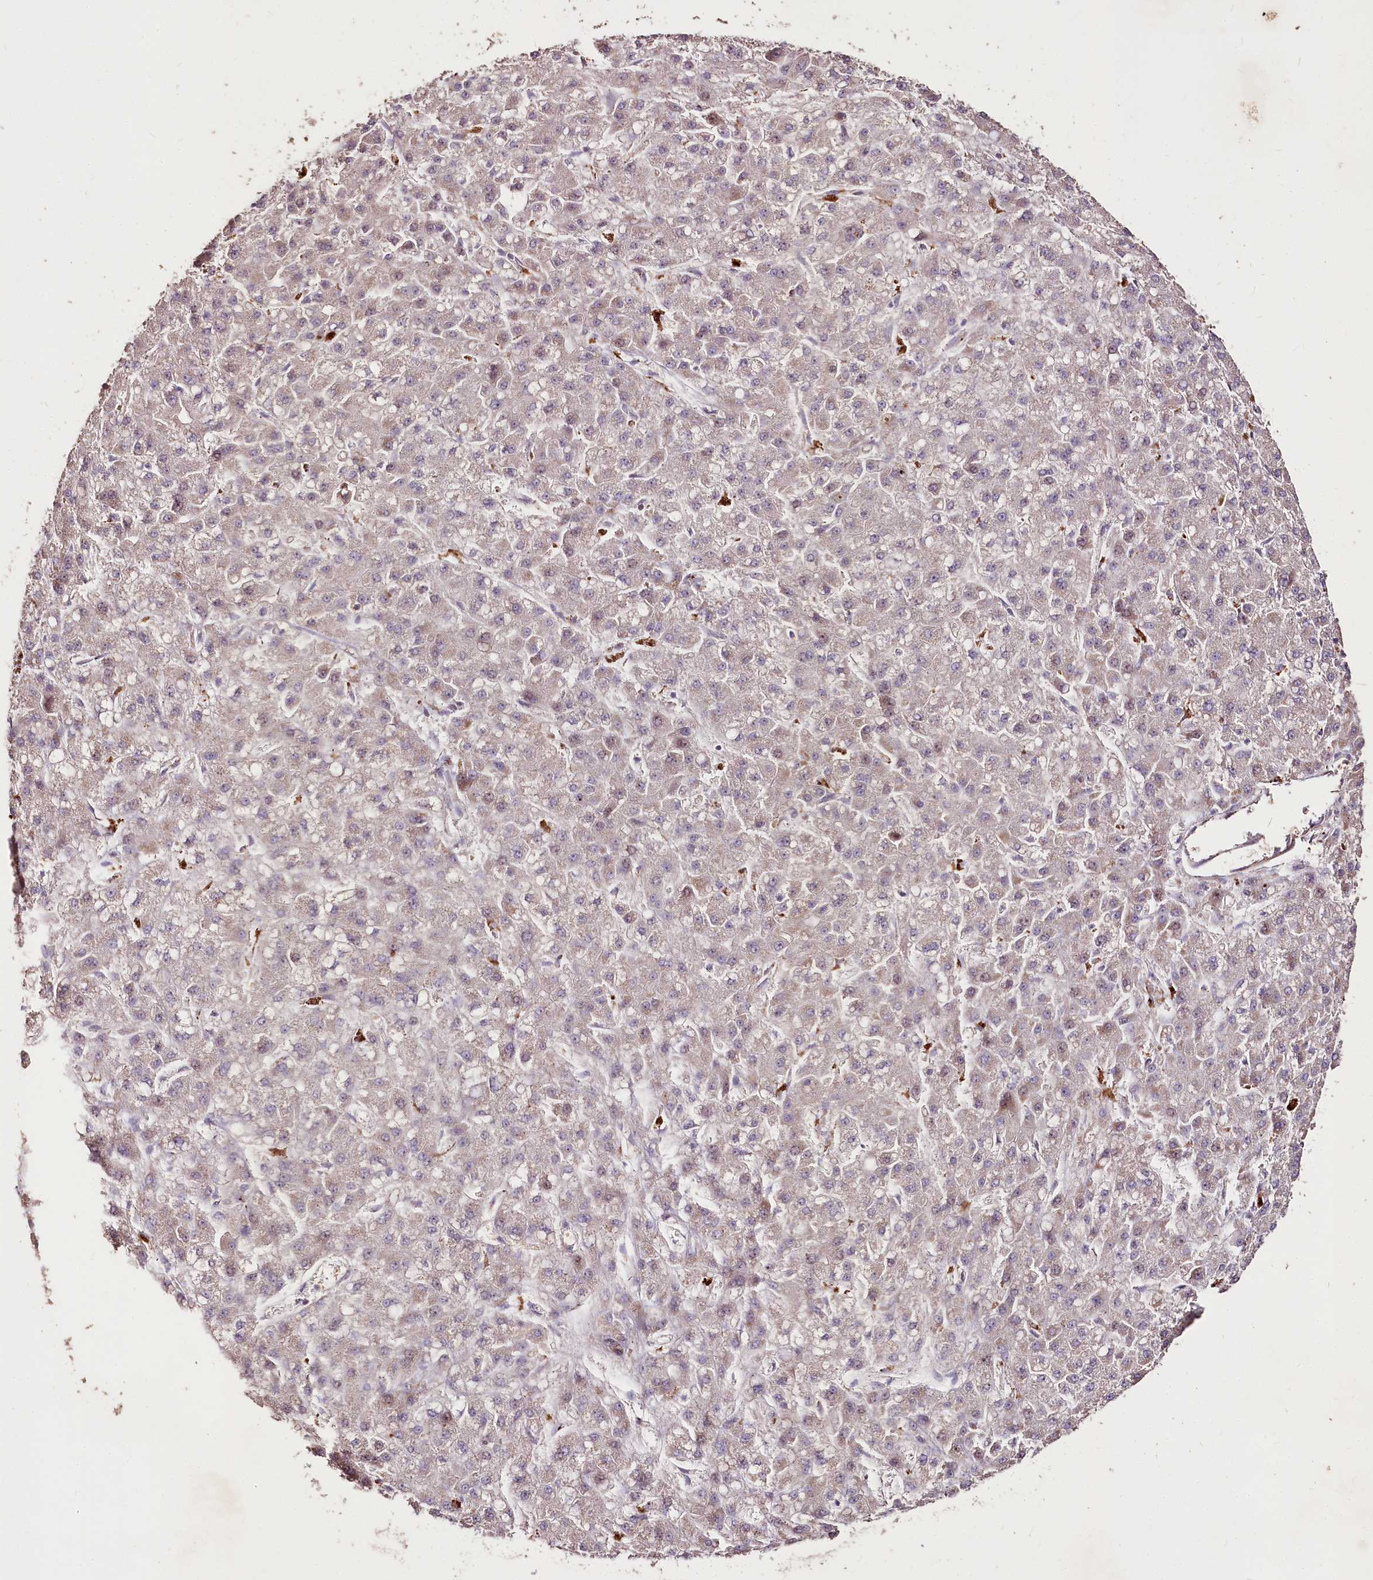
{"staining": {"intensity": "weak", "quantity": "<25%", "location": "cytoplasmic/membranous"}, "tissue": "liver cancer", "cell_type": "Tumor cells", "image_type": "cancer", "snomed": [{"axis": "morphology", "description": "Carcinoma, Hepatocellular, NOS"}, {"axis": "topography", "description": "Liver"}], "caption": "Image shows no significant protein positivity in tumor cells of liver cancer (hepatocellular carcinoma). (Stains: DAB immunohistochemistry (IHC) with hematoxylin counter stain, Microscopy: brightfield microscopy at high magnification).", "gene": "CARD19", "patient": {"sex": "male", "age": 67}}